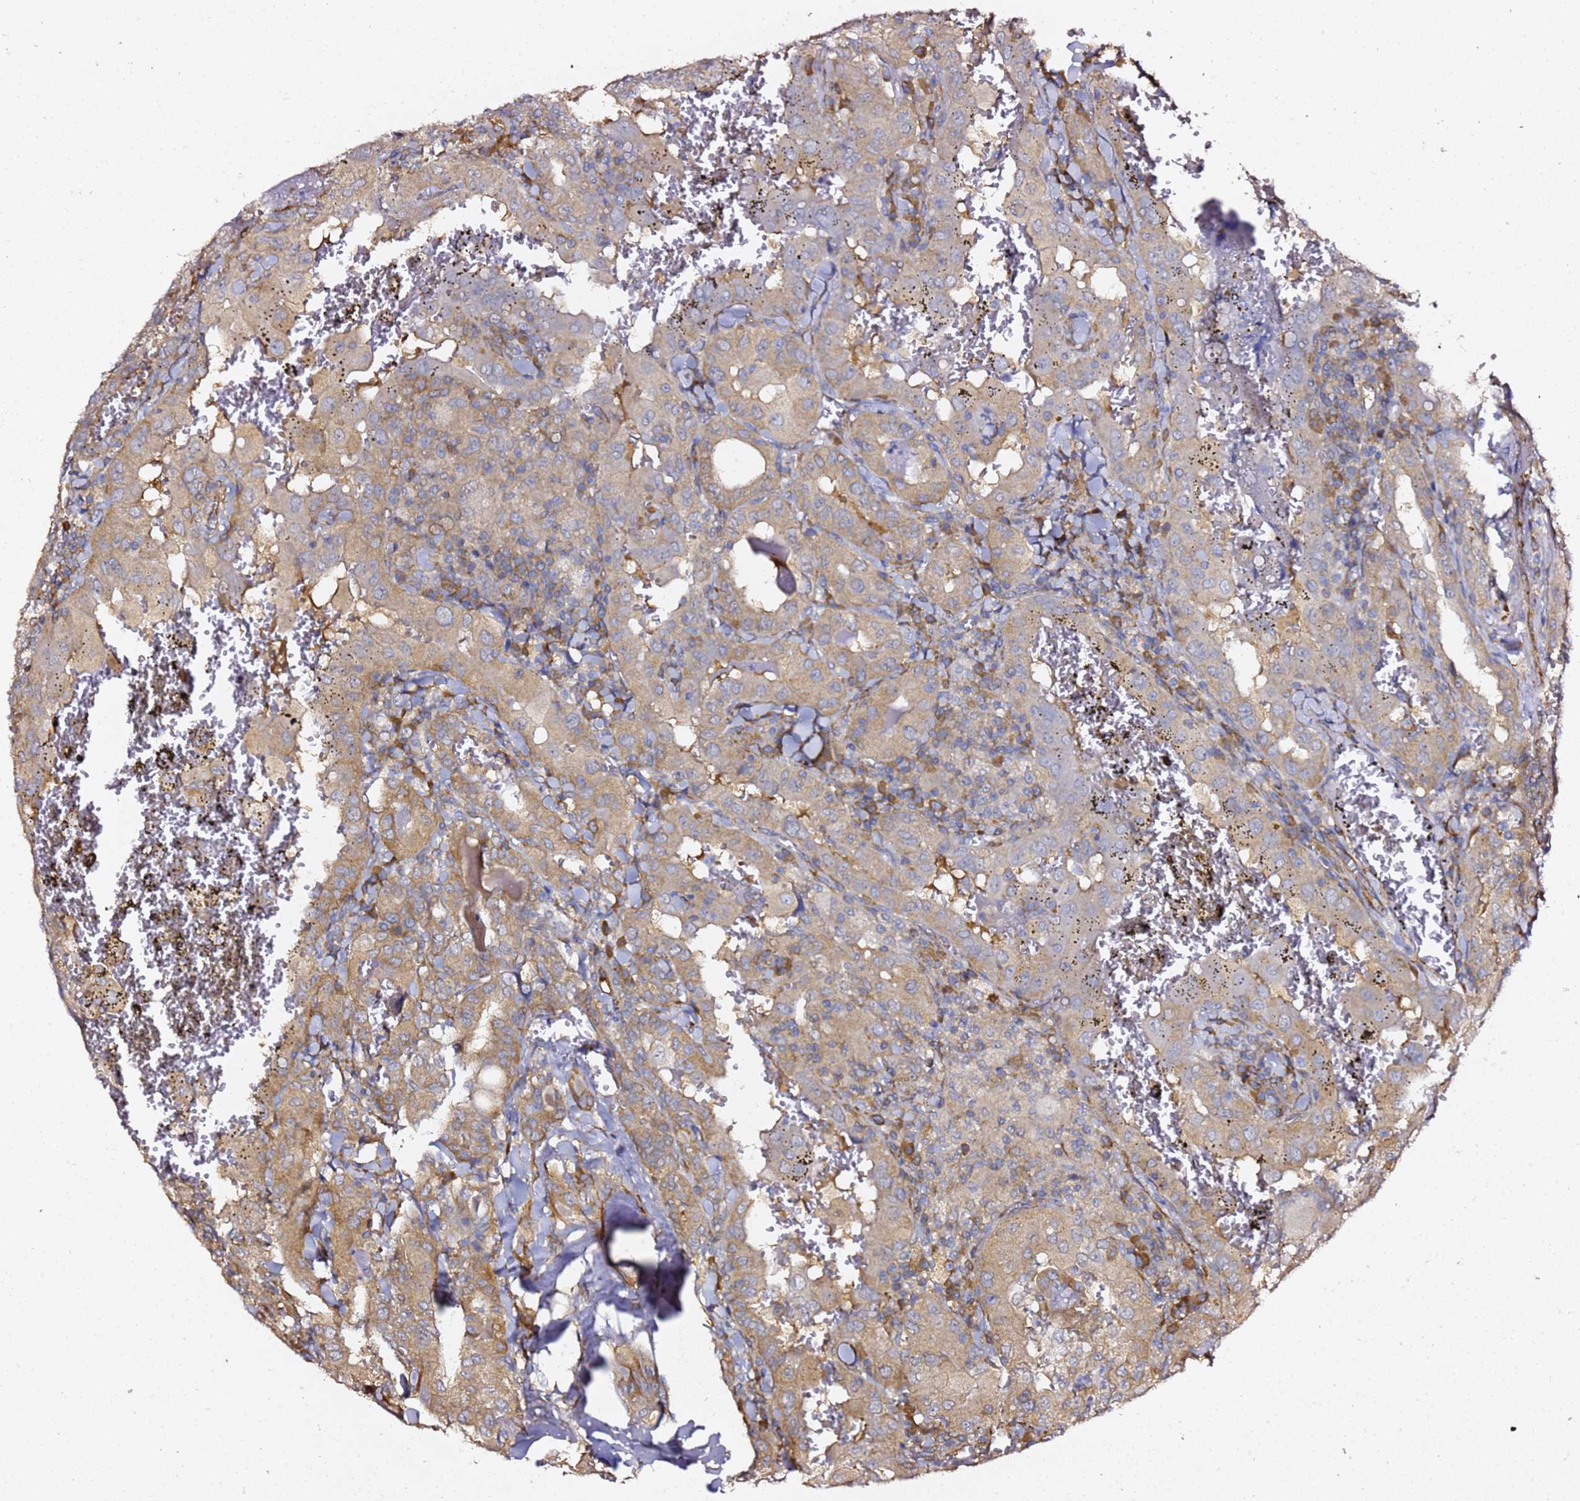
{"staining": {"intensity": "weak", "quantity": "25%-75%", "location": "cytoplasmic/membranous"}, "tissue": "thyroid cancer", "cell_type": "Tumor cells", "image_type": "cancer", "snomed": [{"axis": "morphology", "description": "Papillary adenocarcinoma, NOS"}, {"axis": "topography", "description": "Thyroid gland"}], "caption": "Thyroid papillary adenocarcinoma stained for a protein shows weak cytoplasmic/membranous positivity in tumor cells. (DAB (3,3'-diaminobenzidine) IHC, brown staining for protein, blue staining for nuclei).", "gene": "TPST1", "patient": {"sex": "female", "age": 72}}